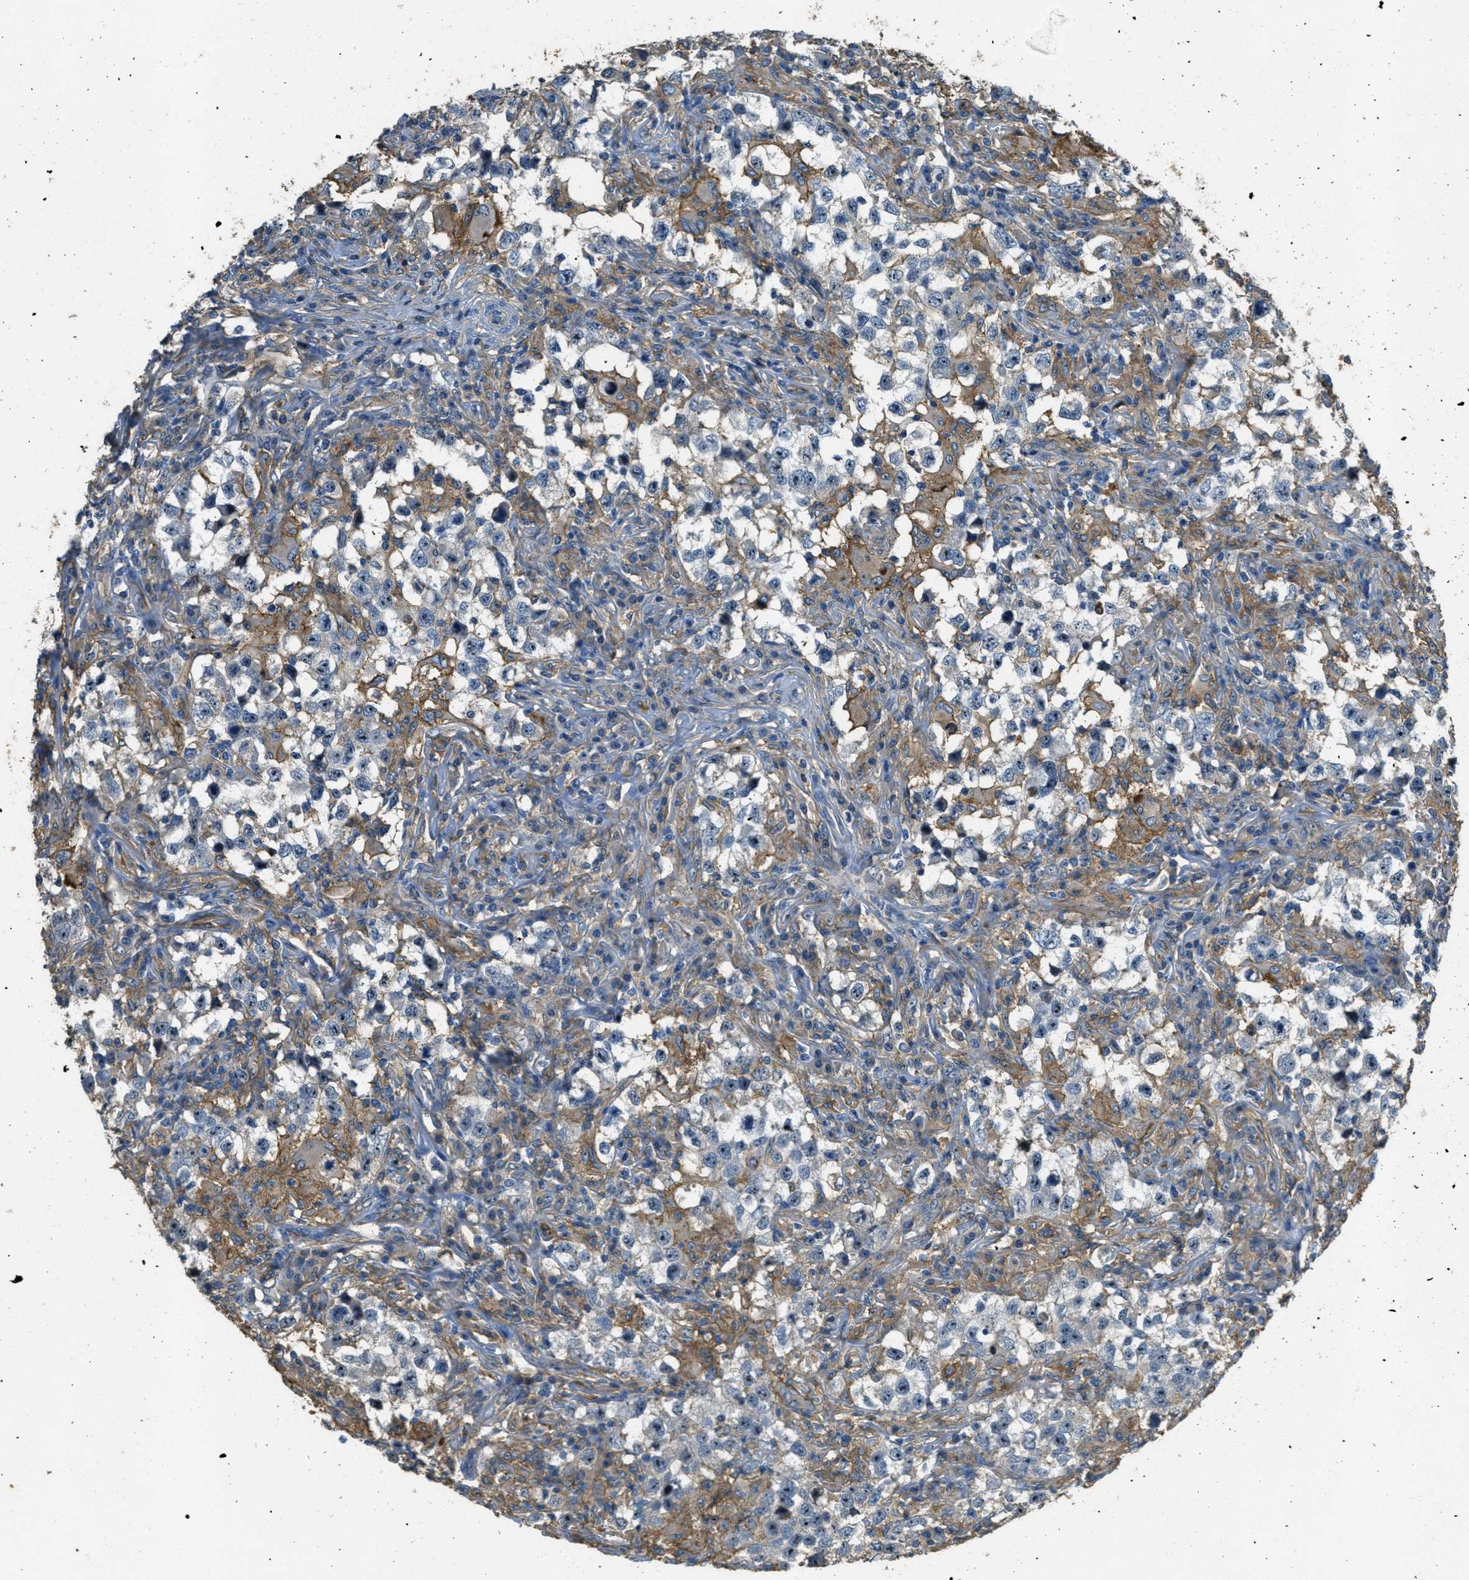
{"staining": {"intensity": "moderate", "quantity": "25%-75%", "location": "nuclear"}, "tissue": "testis cancer", "cell_type": "Tumor cells", "image_type": "cancer", "snomed": [{"axis": "morphology", "description": "Carcinoma, Embryonal, NOS"}, {"axis": "topography", "description": "Testis"}], "caption": "Protein analysis of testis cancer tissue displays moderate nuclear positivity in about 25%-75% of tumor cells.", "gene": "OSMR", "patient": {"sex": "male", "age": 21}}